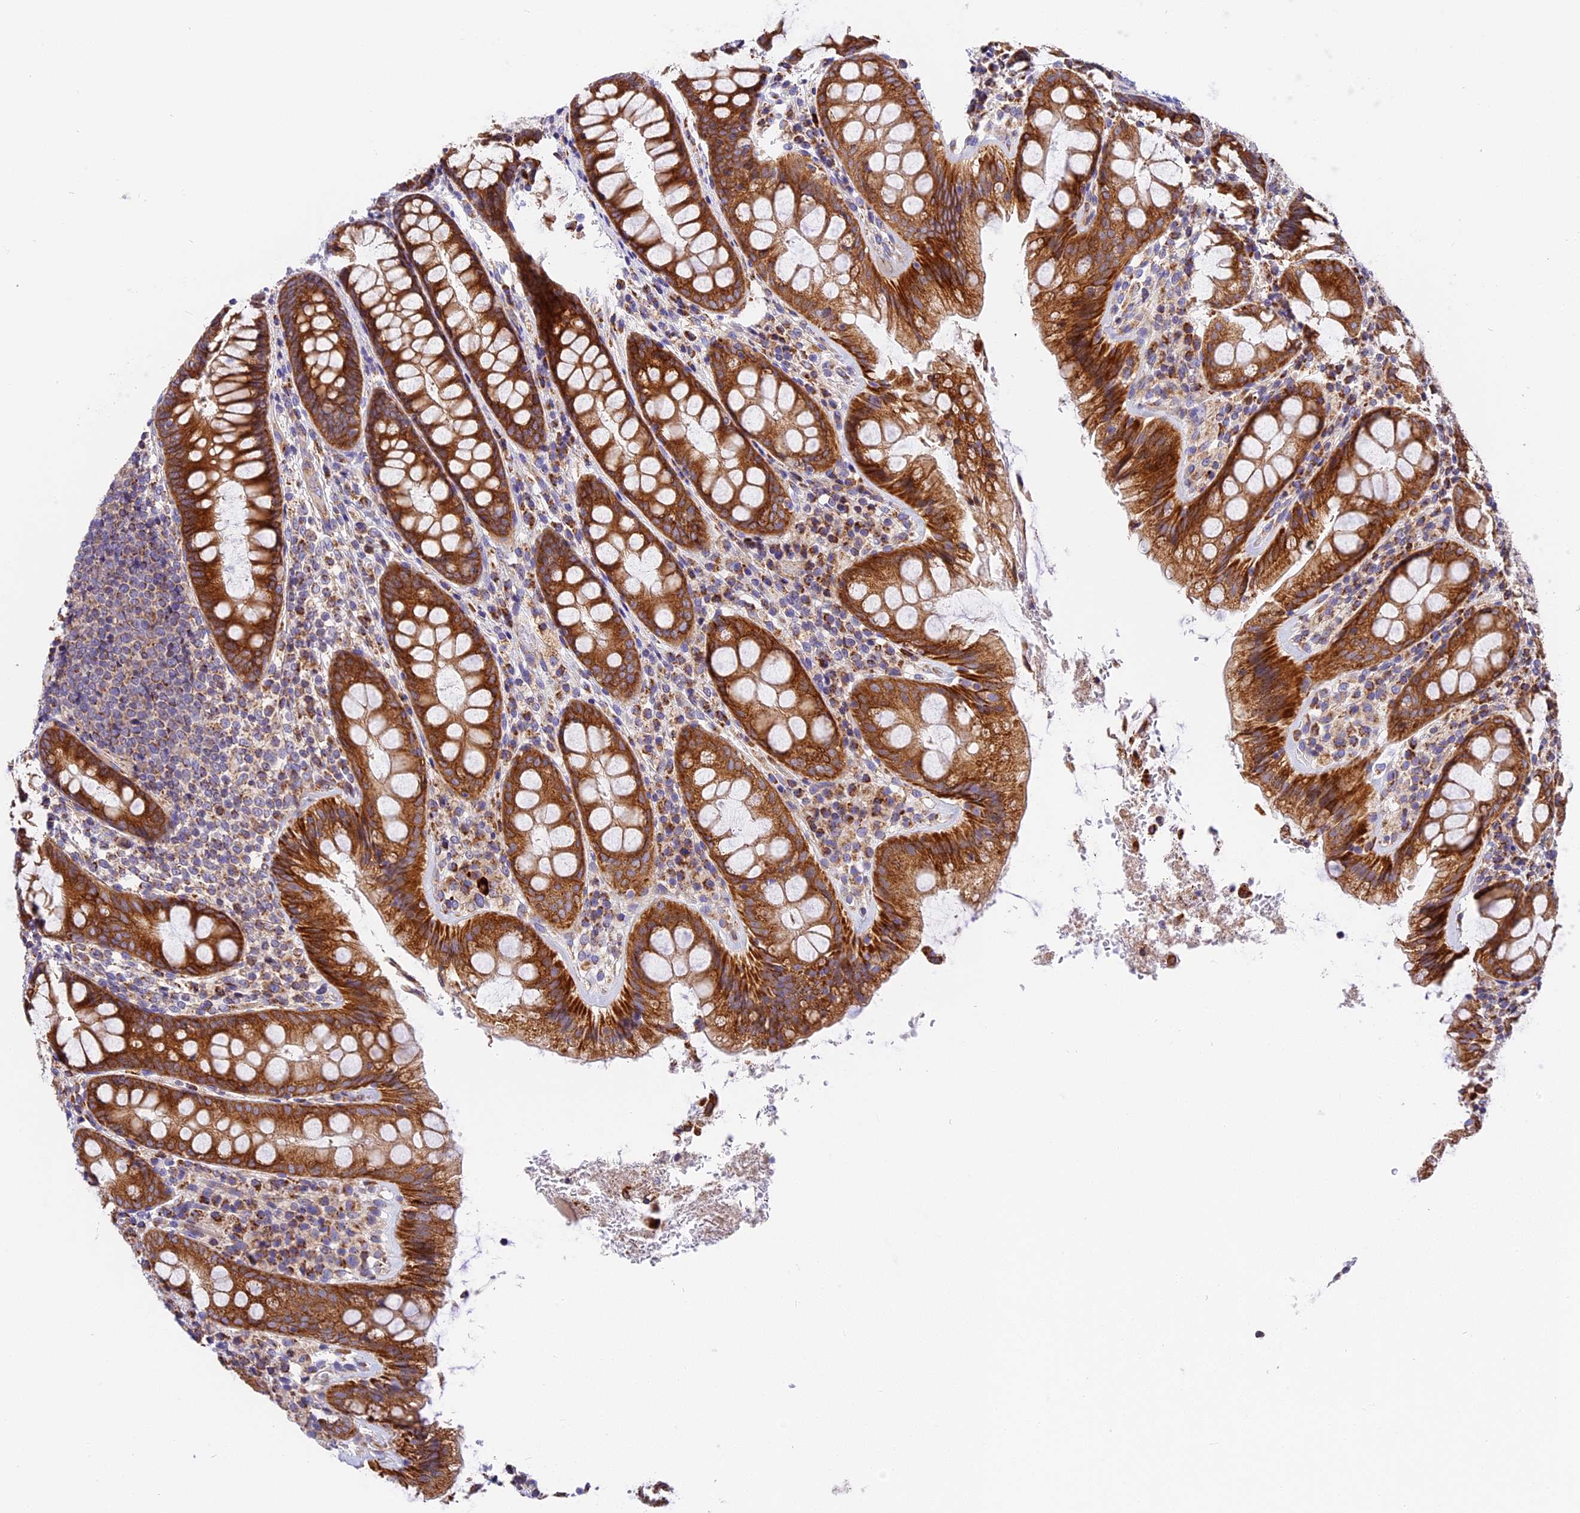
{"staining": {"intensity": "strong", "quantity": ">75%", "location": "cytoplasmic/membranous"}, "tissue": "rectum", "cell_type": "Glandular cells", "image_type": "normal", "snomed": [{"axis": "morphology", "description": "Normal tissue, NOS"}, {"axis": "topography", "description": "Rectum"}], "caption": "High-magnification brightfield microscopy of benign rectum stained with DAB (brown) and counterstained with hematoxylin (blue). glandular cells exhibit strong cytoplasmic/membranous positivity is present in approximately>75% of cells. Ihc stains the protein of interest in brown and the nuclei are stained blue.", "gene": "MRAS", "patient": {"sex": "male", "age": 83}}